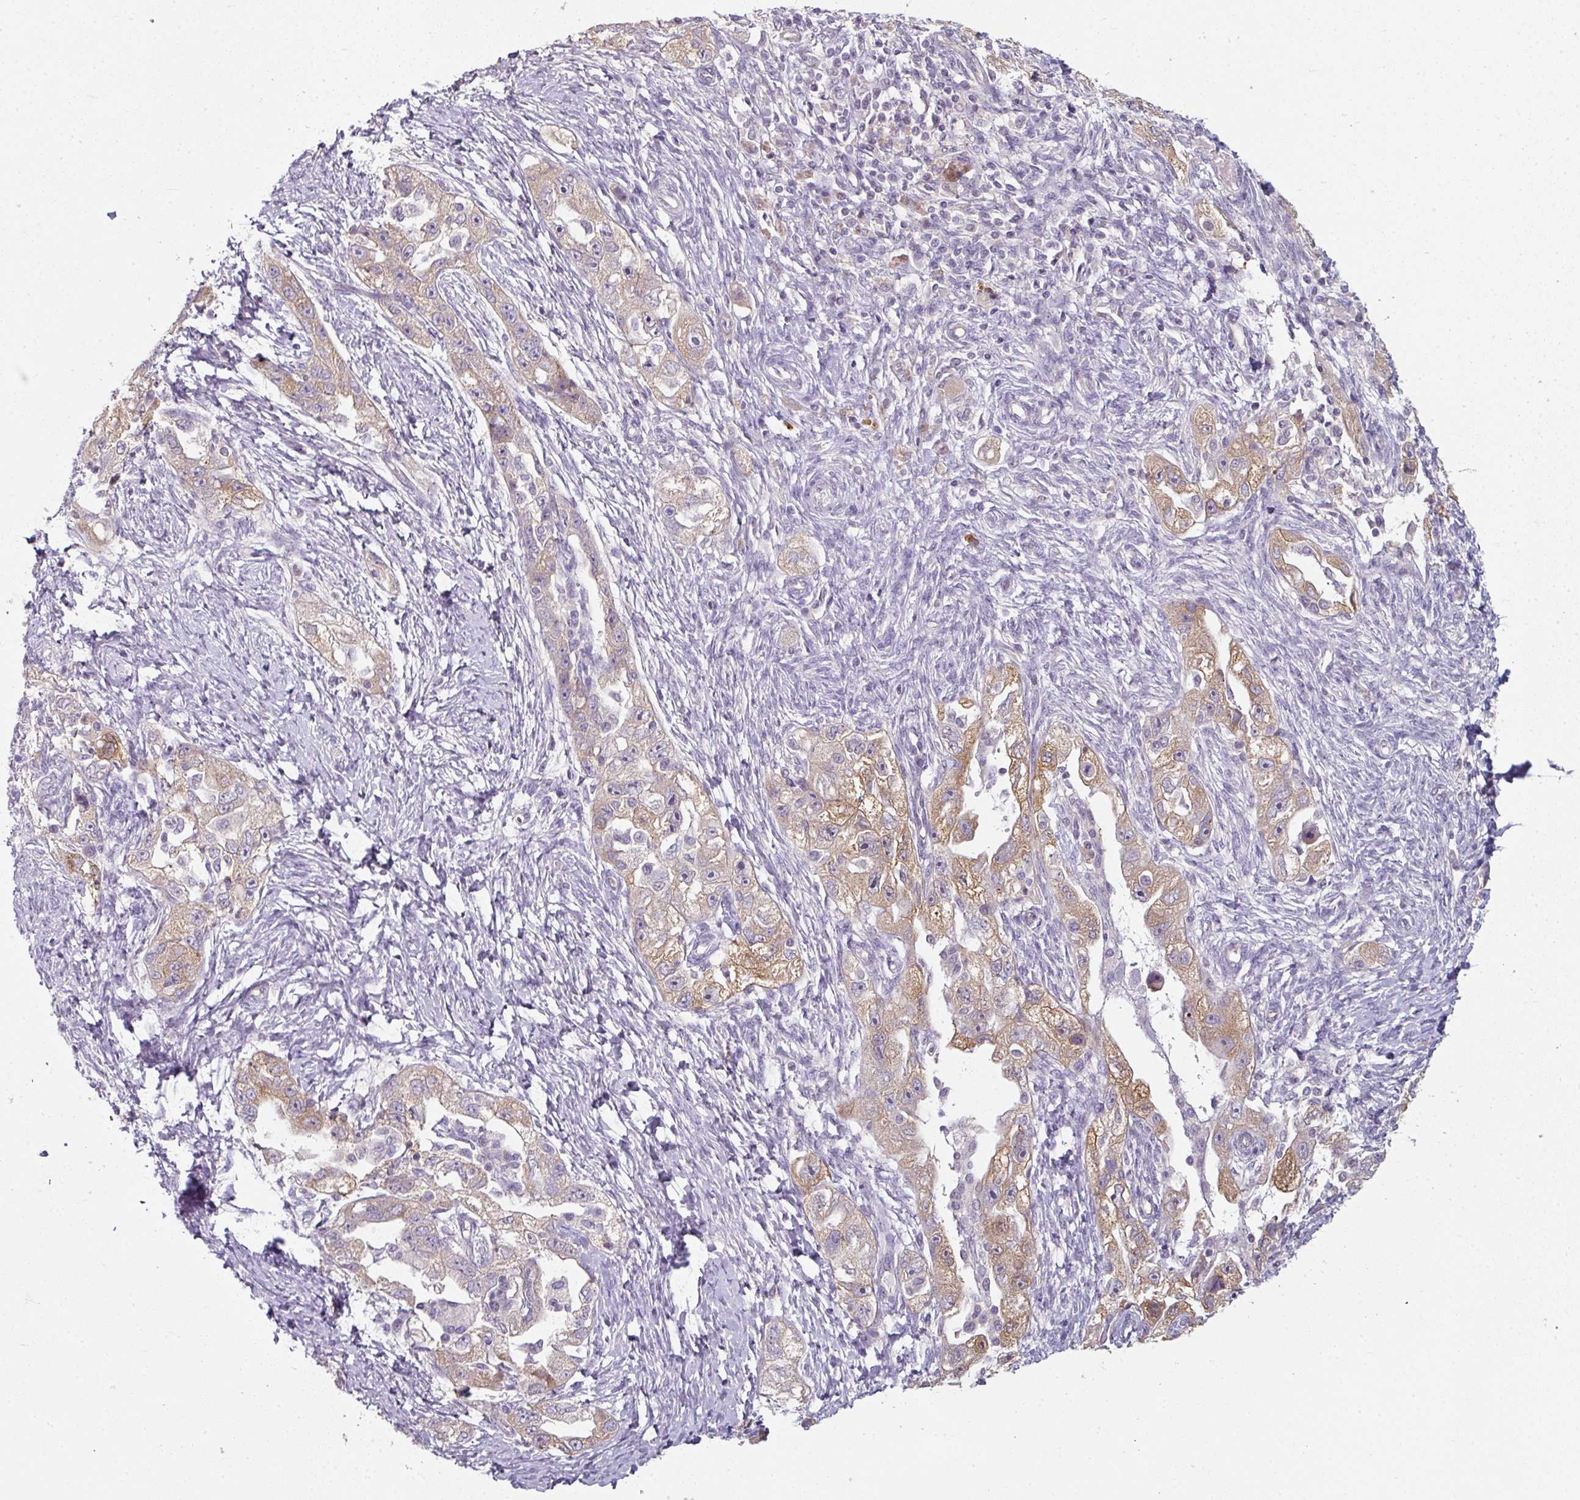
{"staining": {"intensity": "moderate", "quantity": "25%-75%", "location": "cytoplasmic/membranous"}, "tissue": "ovarian cancer", "cell_type": "Tumor cells", "image_type": "cancer", "snomed": [{"axis": "morphology", "description": "Carcinoma, NOS"}, {"axis": "morphology", "description": "Cystadenocarcinoma, serous, NOS"}, {"axis": "topography", "description": "Ovary"}], "caption": "Moderate cytoplasmic/membranous protein positivity is appreciated in about 25%-75% of tumor cells in ovarian cancer. Nuclei are stained in blue.", "gene": "C19orf33", "patient": {"sex": "female", "age": 69}}